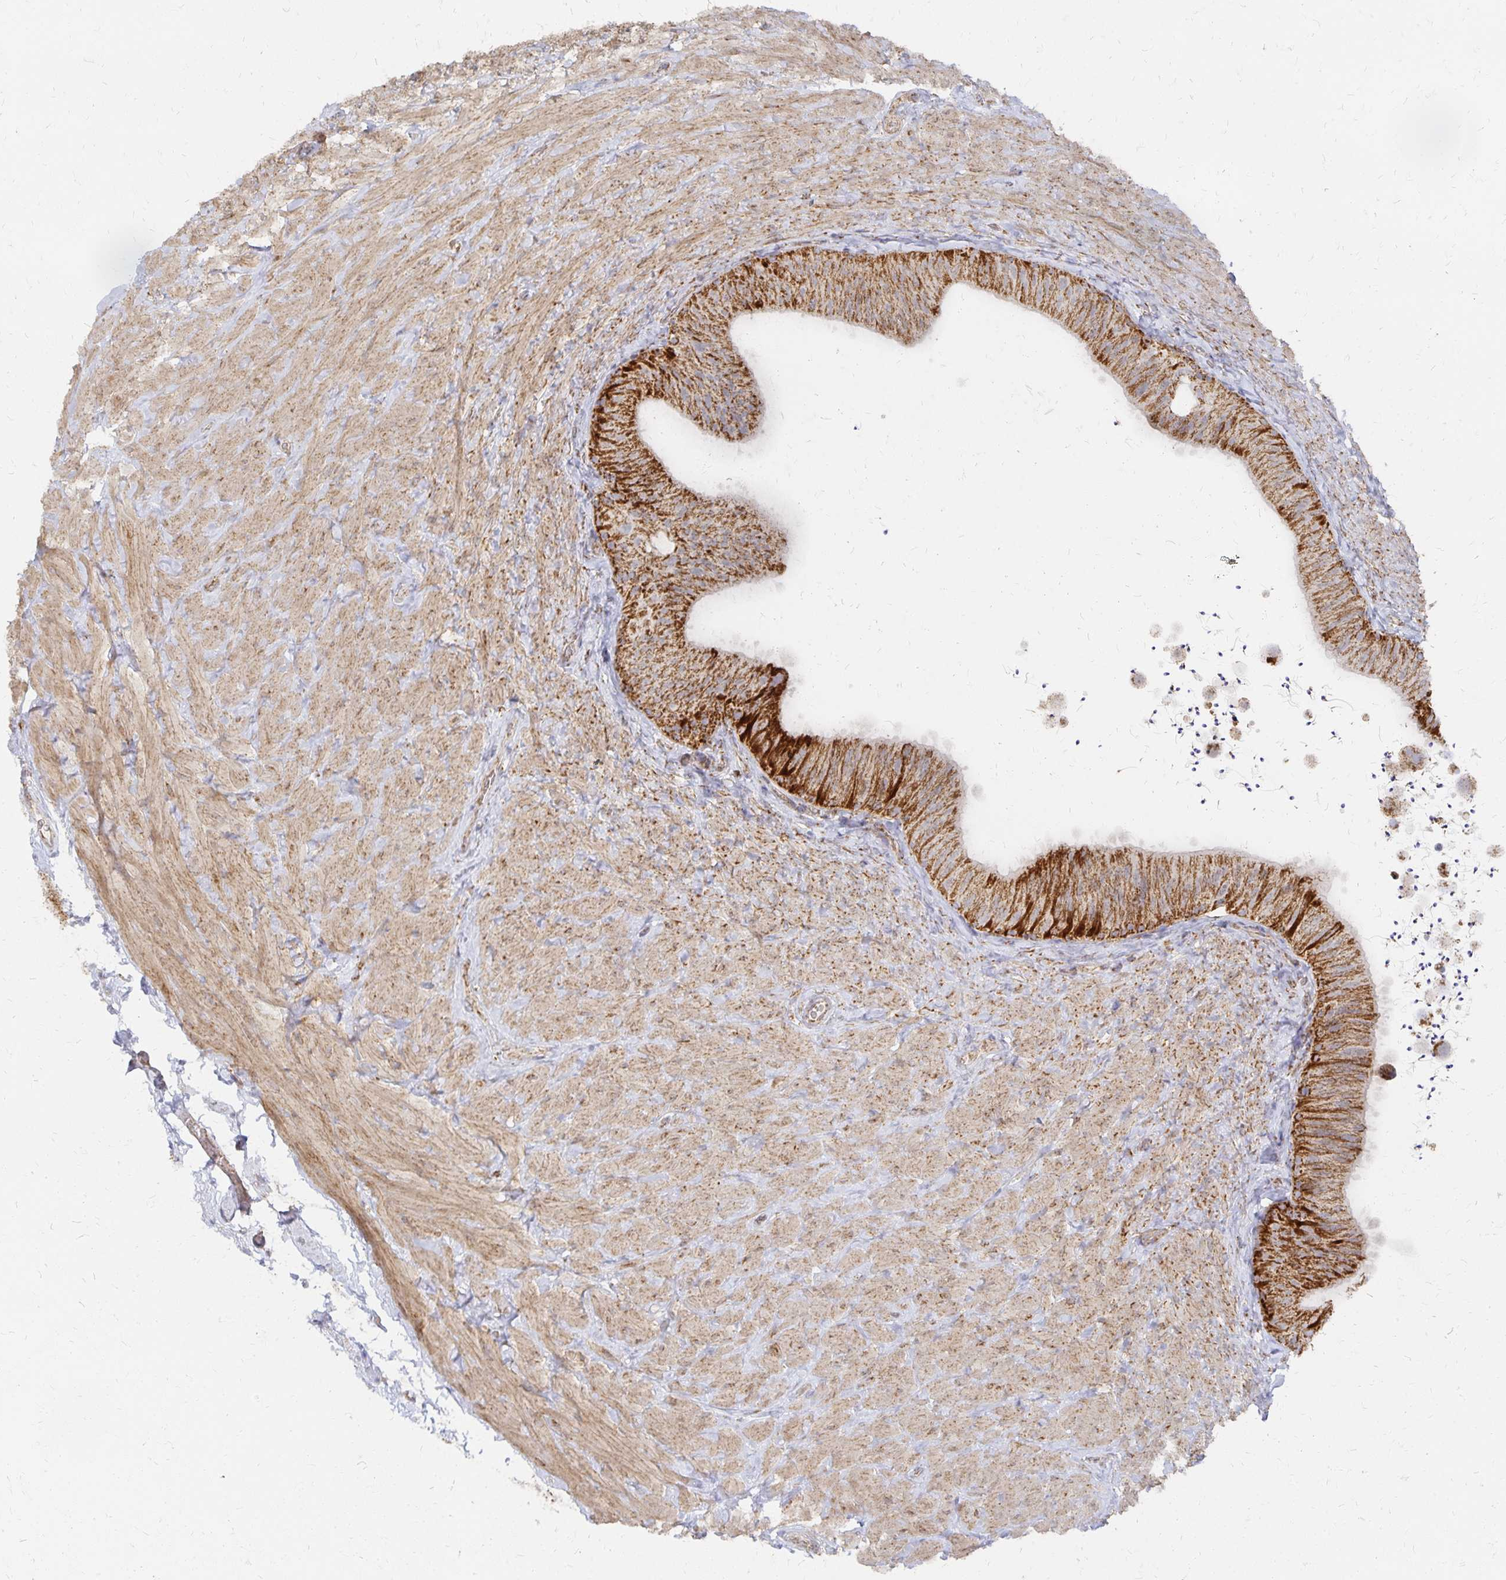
{"staining": {"intensity": "strong", "quantity": ">75%", "location": "cytoplasmic/membranous"}, "tissue": "epididymis", "cell_type": "Glandular cells", "image_type": "normal", "snomed": [{"axis": "morphology", "description": "Normal tissue, NOS"}, {"axis": "topography", "description": "Epididymis, spermatic cord, NOS"}, {"axis": "topography", "description": "Epididymis"}], "caption": "This micrograph reveals immunohistochemistry (IHC) staining of unremarkable epididymis, with high strong cytoplasmic/membranous positivity in about >75% of glandular cells.", "gene": "STOML2", "patient": {"sex": "male", "age": 31}}